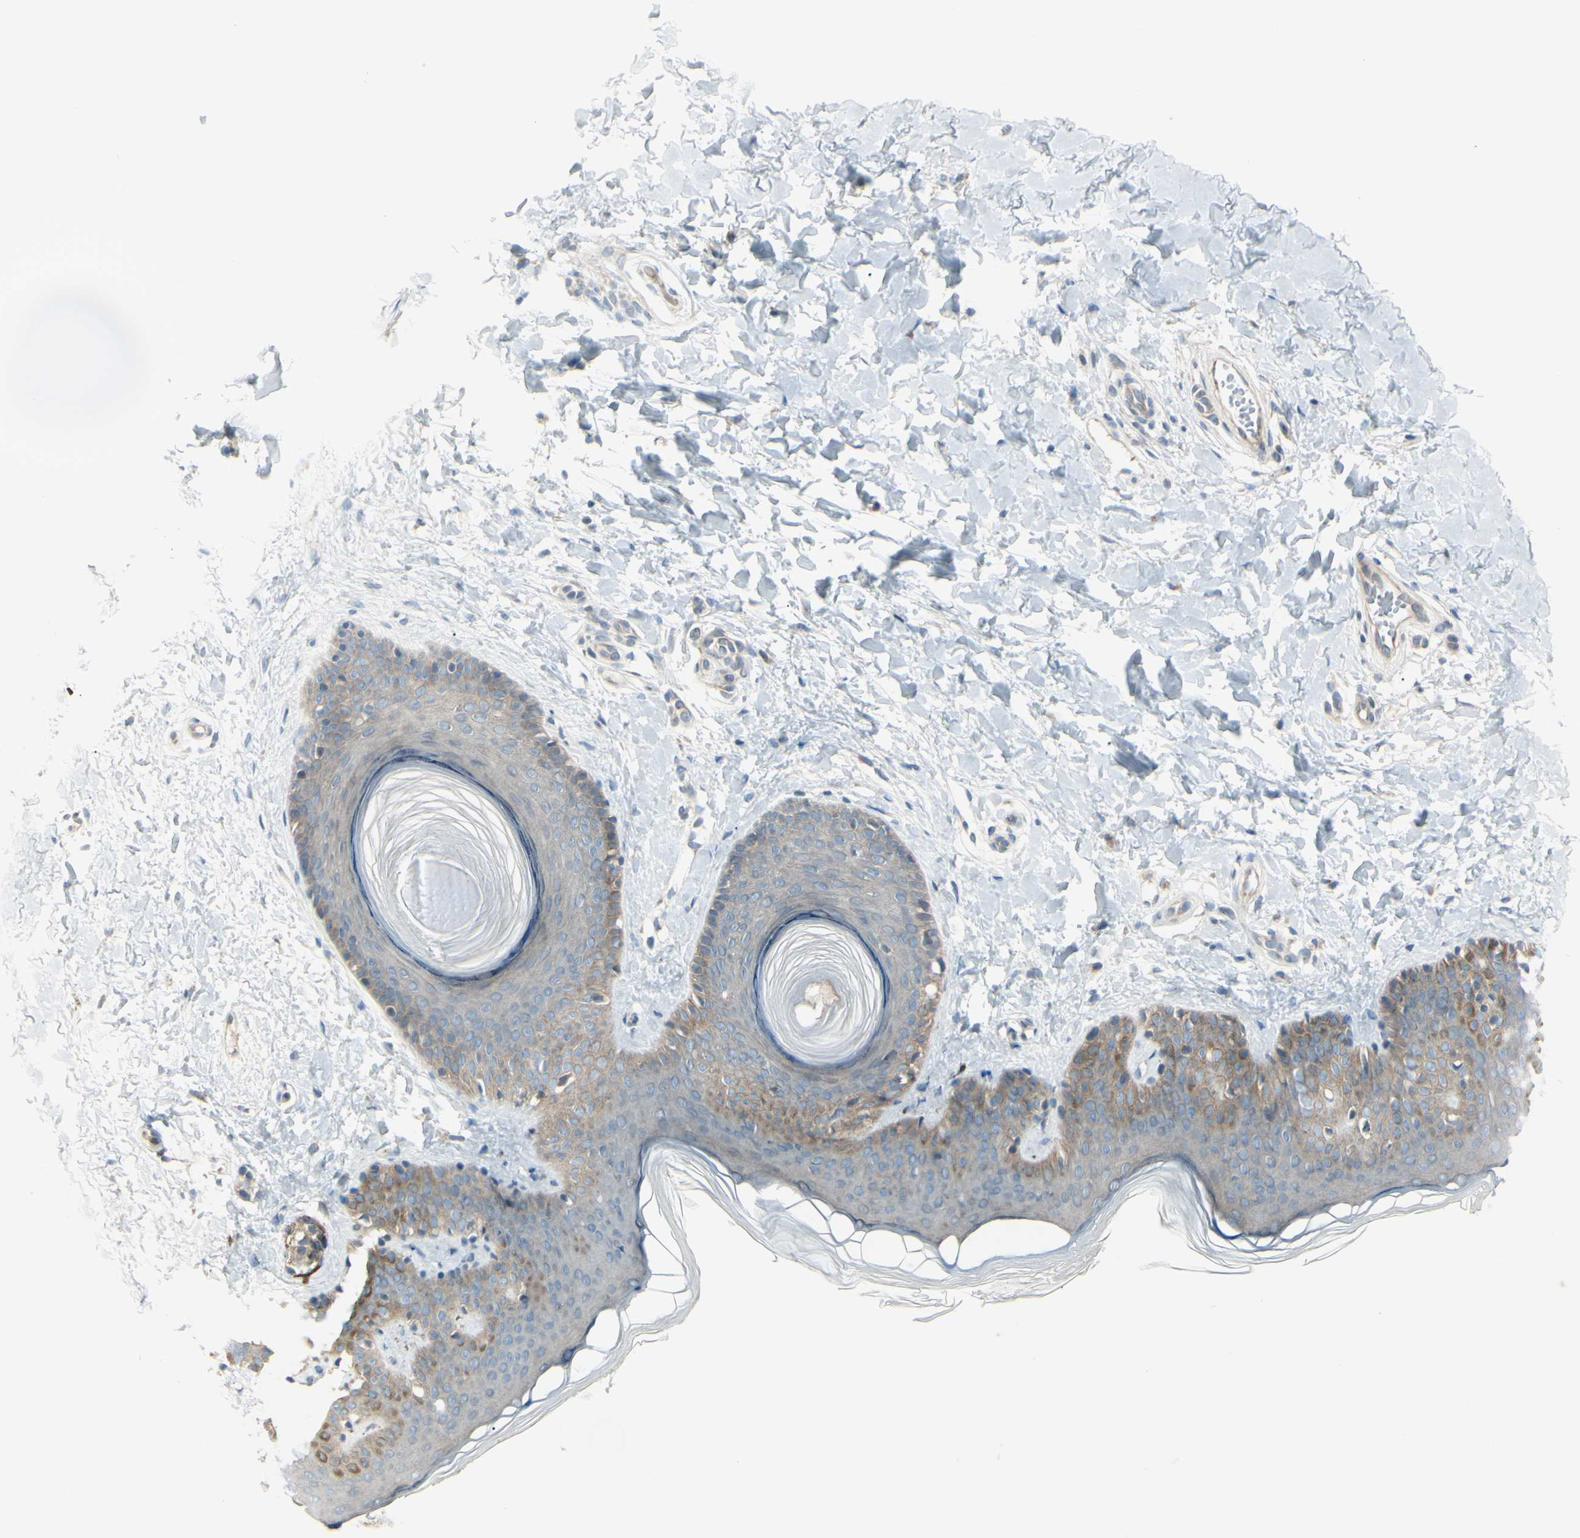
{"staining": {"intensity": "weak", "quantity": ">75%", "location": "cytoplasmic/membranous"}, "tissue": "skin", "cell_type": "Fibroblasts", "image_type": "normal", "snomed": [{"axis": "morphology", "description": "Normal tissue, NOS"}, {"axis": "topography", "description": "Skin"}], "caption": "A low amount of weak cytoplasmic/membranous expression is identified in approximately >75% of fibroblasts in benign skin. (DAB (3,3'-diaminobenzidine) IHC, brown staining for protein, blue staining for nuclei).", "gene": "LRRK1", "patient": {"sex": "male", "age": 16}}